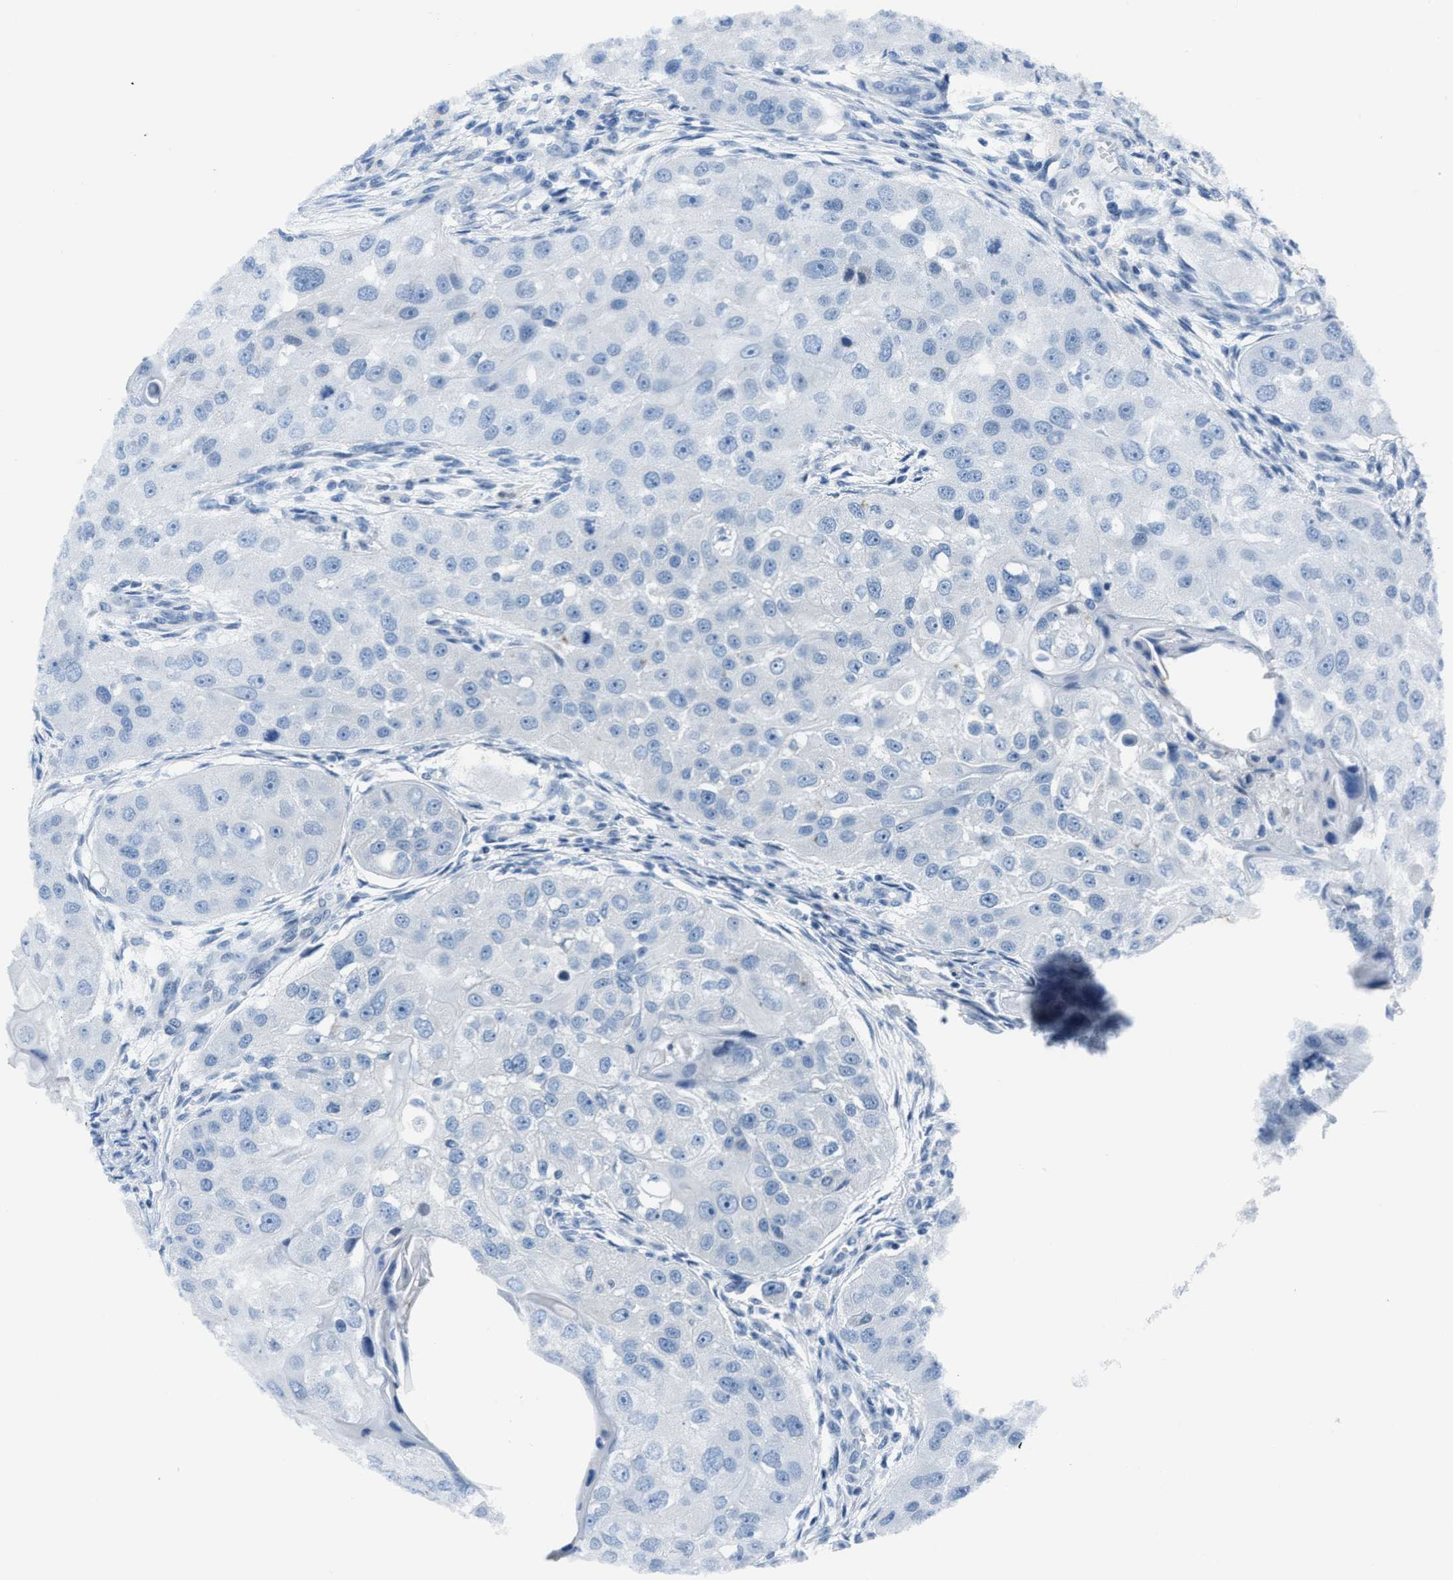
{"staining": {"intensity": "negative", "quantity": "none", "location": "none"}, "tissue": "head and neck cancer", "cell_type": "Tumor cells", "image_type": "cancer", "snomed": [{"axis": "morphology", "description": "Normal tissue, NOS"}, {"axis": "morphology", "description": "Squamous cell carcinoma, NOS"}, {"axis": "topography", "description": "Skeletal muscle"}, {"axis": "topography", "description": "Head-Neck"}], "caption": "High power microscopy micrograph of an immunohistochemistry (IHC) photomicrograph of head and neck cancer (squamous cell carcinoma), revealing no significant positivity in tumor cells. (Brightfield microscopy of DAB immunohistochemistry at high magnification).", "gene": "ASZ1", "patient": {"sex": "male", "age": 51}}